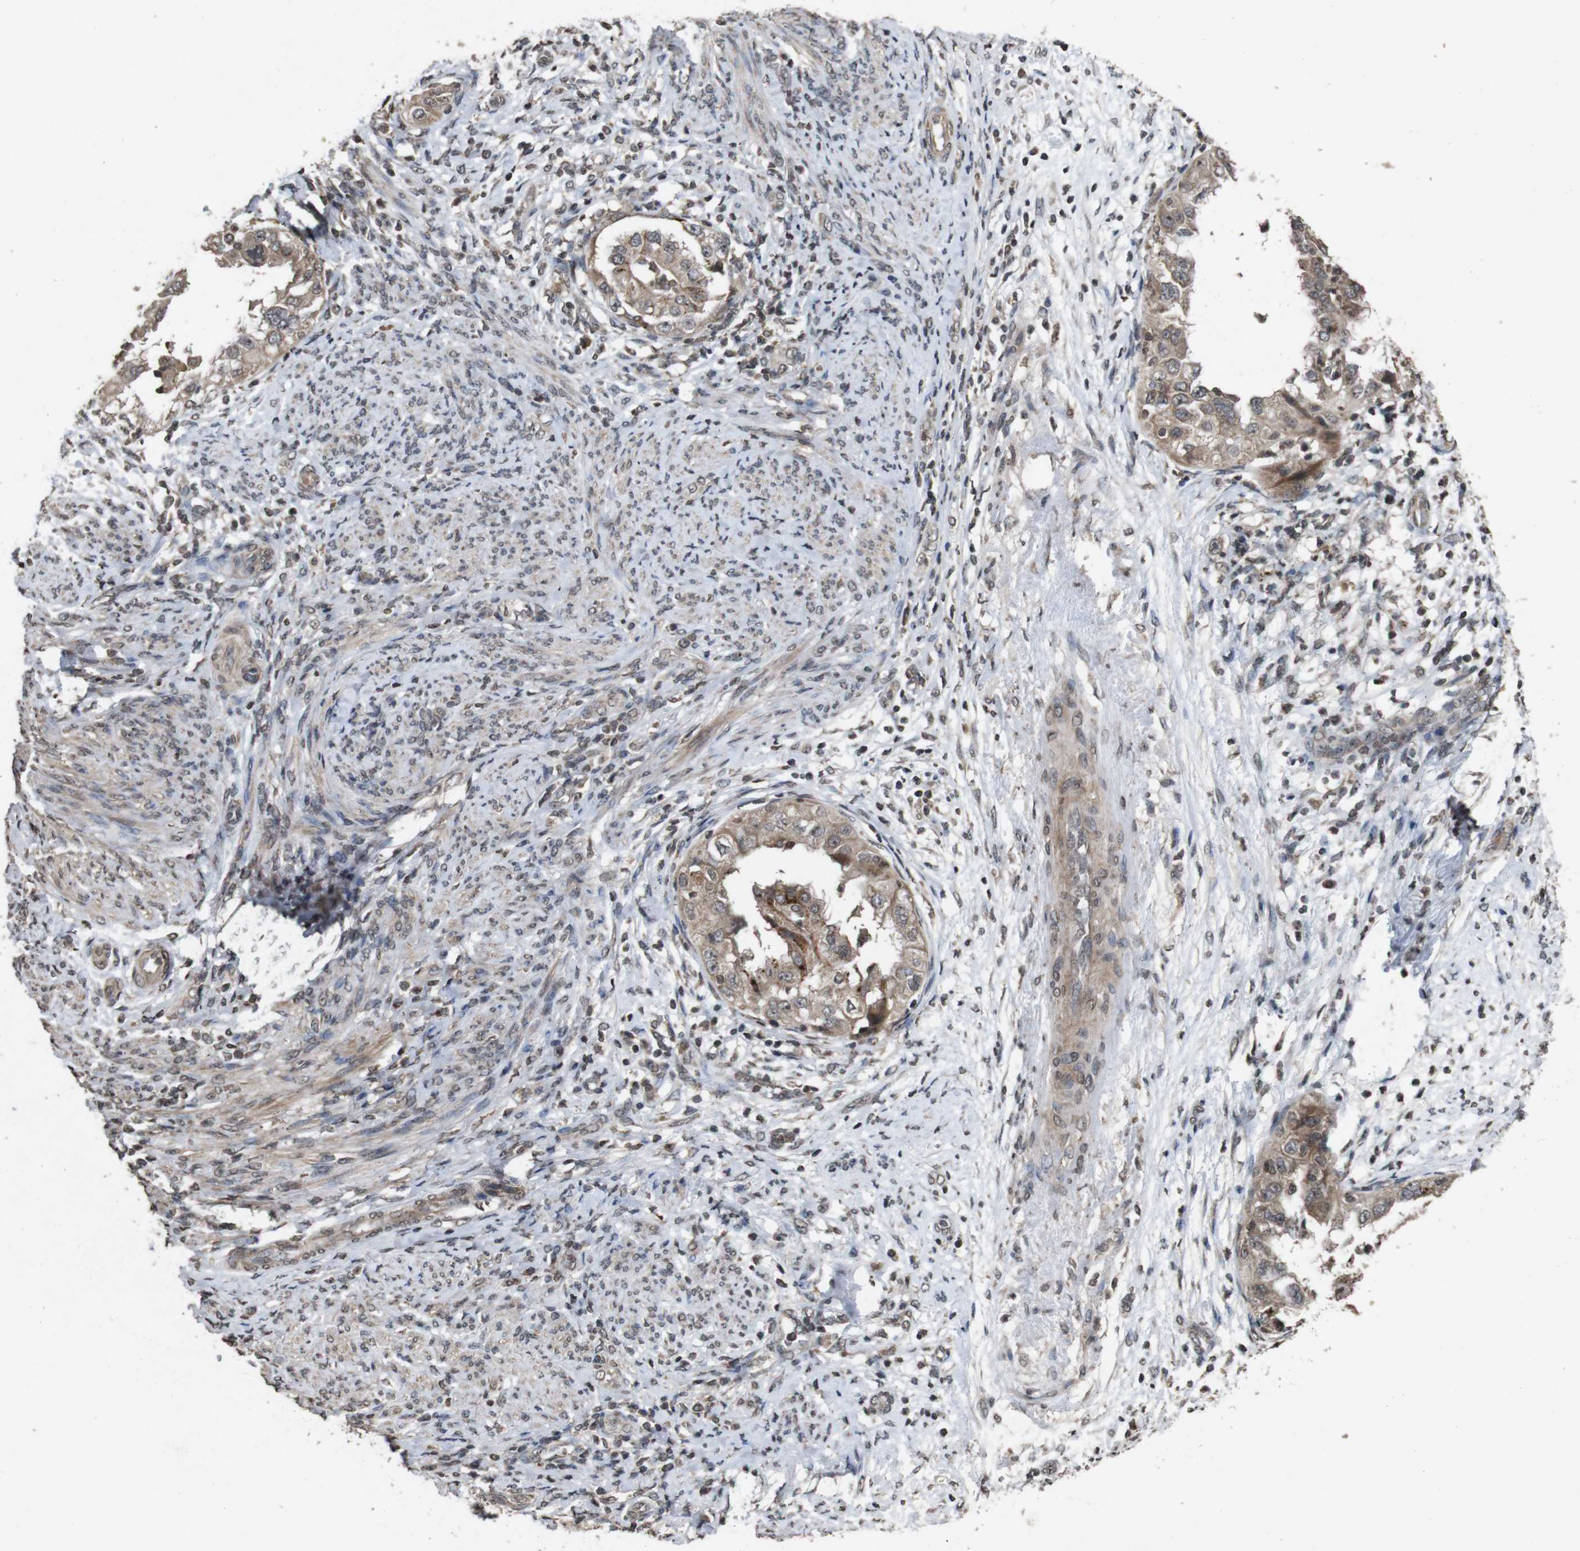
{"staining": {"intensity": "weak", "quantity": ">75%", "location": "cytoplasmic/membranous"}, "tissue": "endometrial cancer", "cell_type": "Tumor cells", "image_type": "cancer", "snomed": [{"axis": "morphology", "description": "Adenocarcinoma, NOS"}, {"axis": "topography", "description": "Endometrium"}], "caption": "High-power microscopy captured an IHC photomicrograph of endometrial adenocarcinoma, revealing weak cytoplasmic/membranous staining in approximately >75% of tumor cells. (brown staining indicates protein expression, while blue staining denotes nuclei).", "gene": "SORL1", "patient": {"sex": "female", "age": 85}}